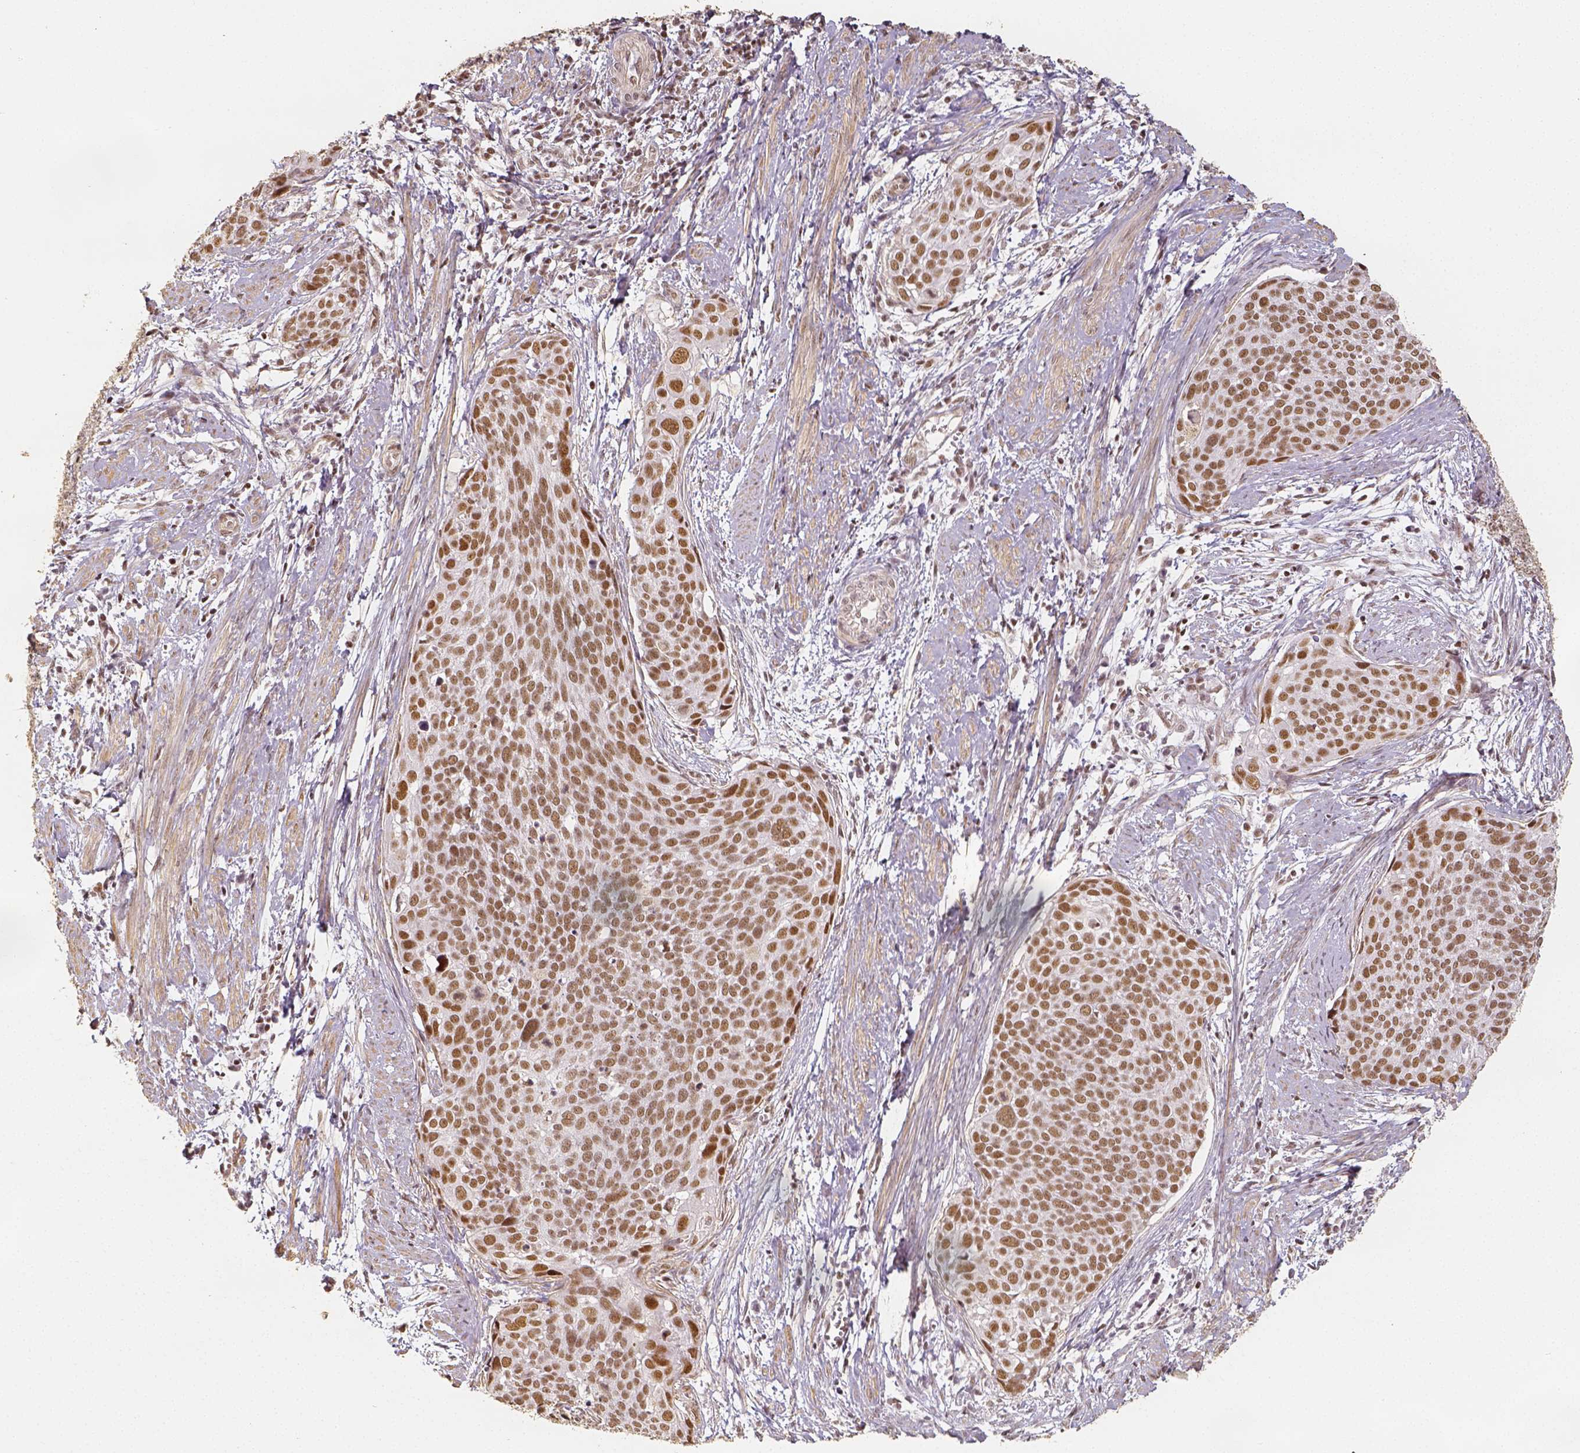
{"staining": {"intensity": "moderate", "quantity": ">75%", "location": "nuclear"}, "tissue": "cervical cancer", "cell_type": "Tumor cells", "image_type": "cancer", "snomed": [{"axis": "morphology", "description": "Squamous cell carcinoma, NOS"}, {"axis": "topography", "description": "Cervix"}], "caption": "Brown immunohistochemical staining in human cervical cancer demonstrates moderate nuclear staining in about >75% of tumor cells.", "gene": "HDAC1", "patient": {"sex": "female", "age": 39}}